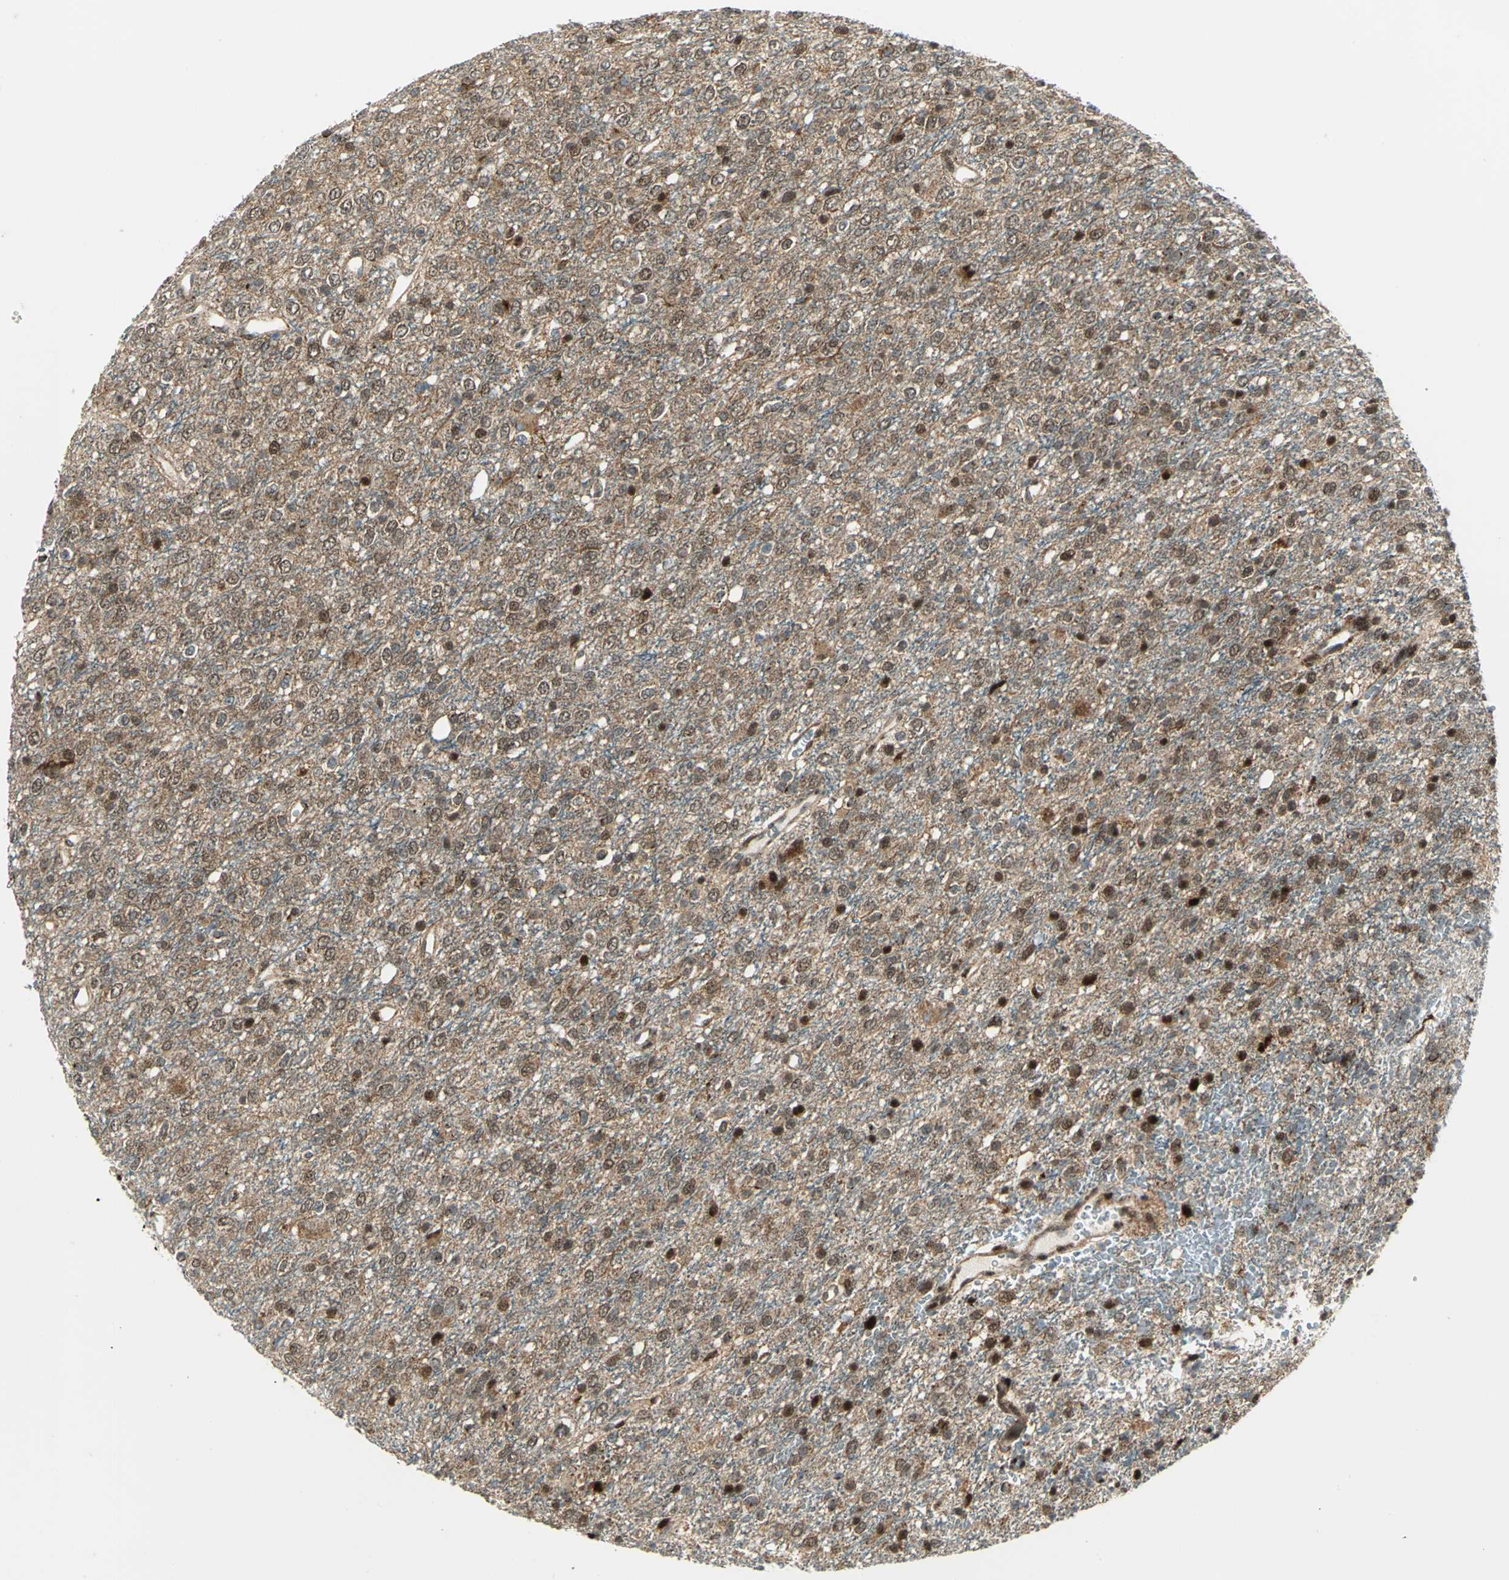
{"staining": {"intensity": "moderate", "quantity": ">75%", "location": "cytoplasmic/membranous,nuclear"}, "tissue": "glioma", "cell_type": "Tumor cells", "image_type": "cancer", "snomed": [{"axis": "morphology", "description": "Glioma, malignant, High grade"}, {"axis": "topography", "description": "pancreas cauda"}], "caption": "DAB (3,3'-diaminobenzidine) immunohistochemical staining of human malignant glioma (high-grade) demonstrates moderate cytoplasmic/membranous and nuclear protein expression in approximately >75% of tumor cells.", "gene": "ATP6V1A", "patient": {"sex": "male", "age": 60}}